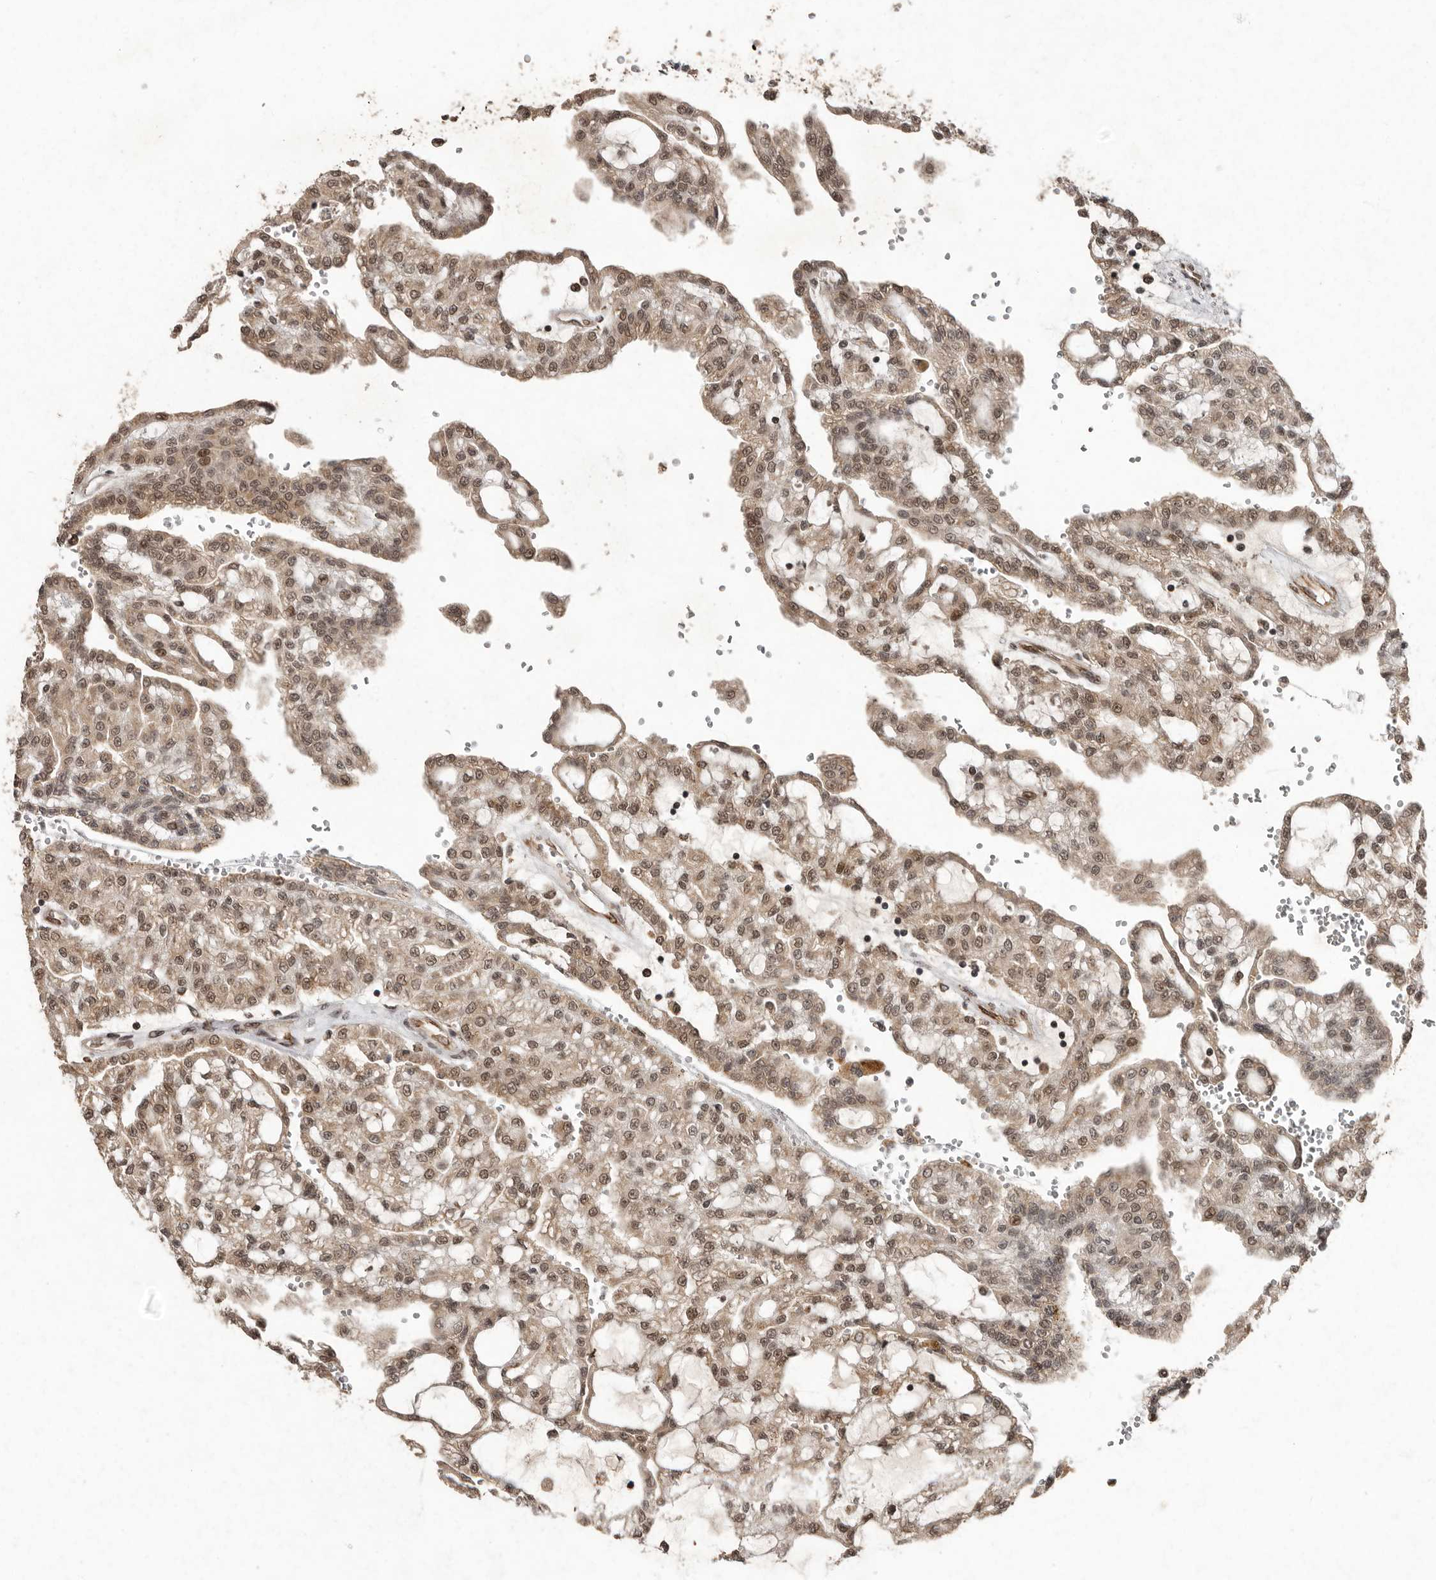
{"staining": {"intensity": "moderate", "quantity": ">75%", "location": "cytoplasmic/membranous,nuclear"}, "tissue": "renal cancer", "cell_type": "Tumor cells", "image_type": "cancer", "snomed": [{"axis": "morphology", "description": "Adenocarcinoma, NOS"}, {"axis": "topography", "description": "Kidney"}], "caption": "Renal adenocarcinoma tissue displays moderate cytoplasmic/membranous and nuclear expression in approximately >75% of tumor cells, visualized by immunohistochemistry.", "gene": "LRGUK", "patient": {"sex": "male", "age": 63}}